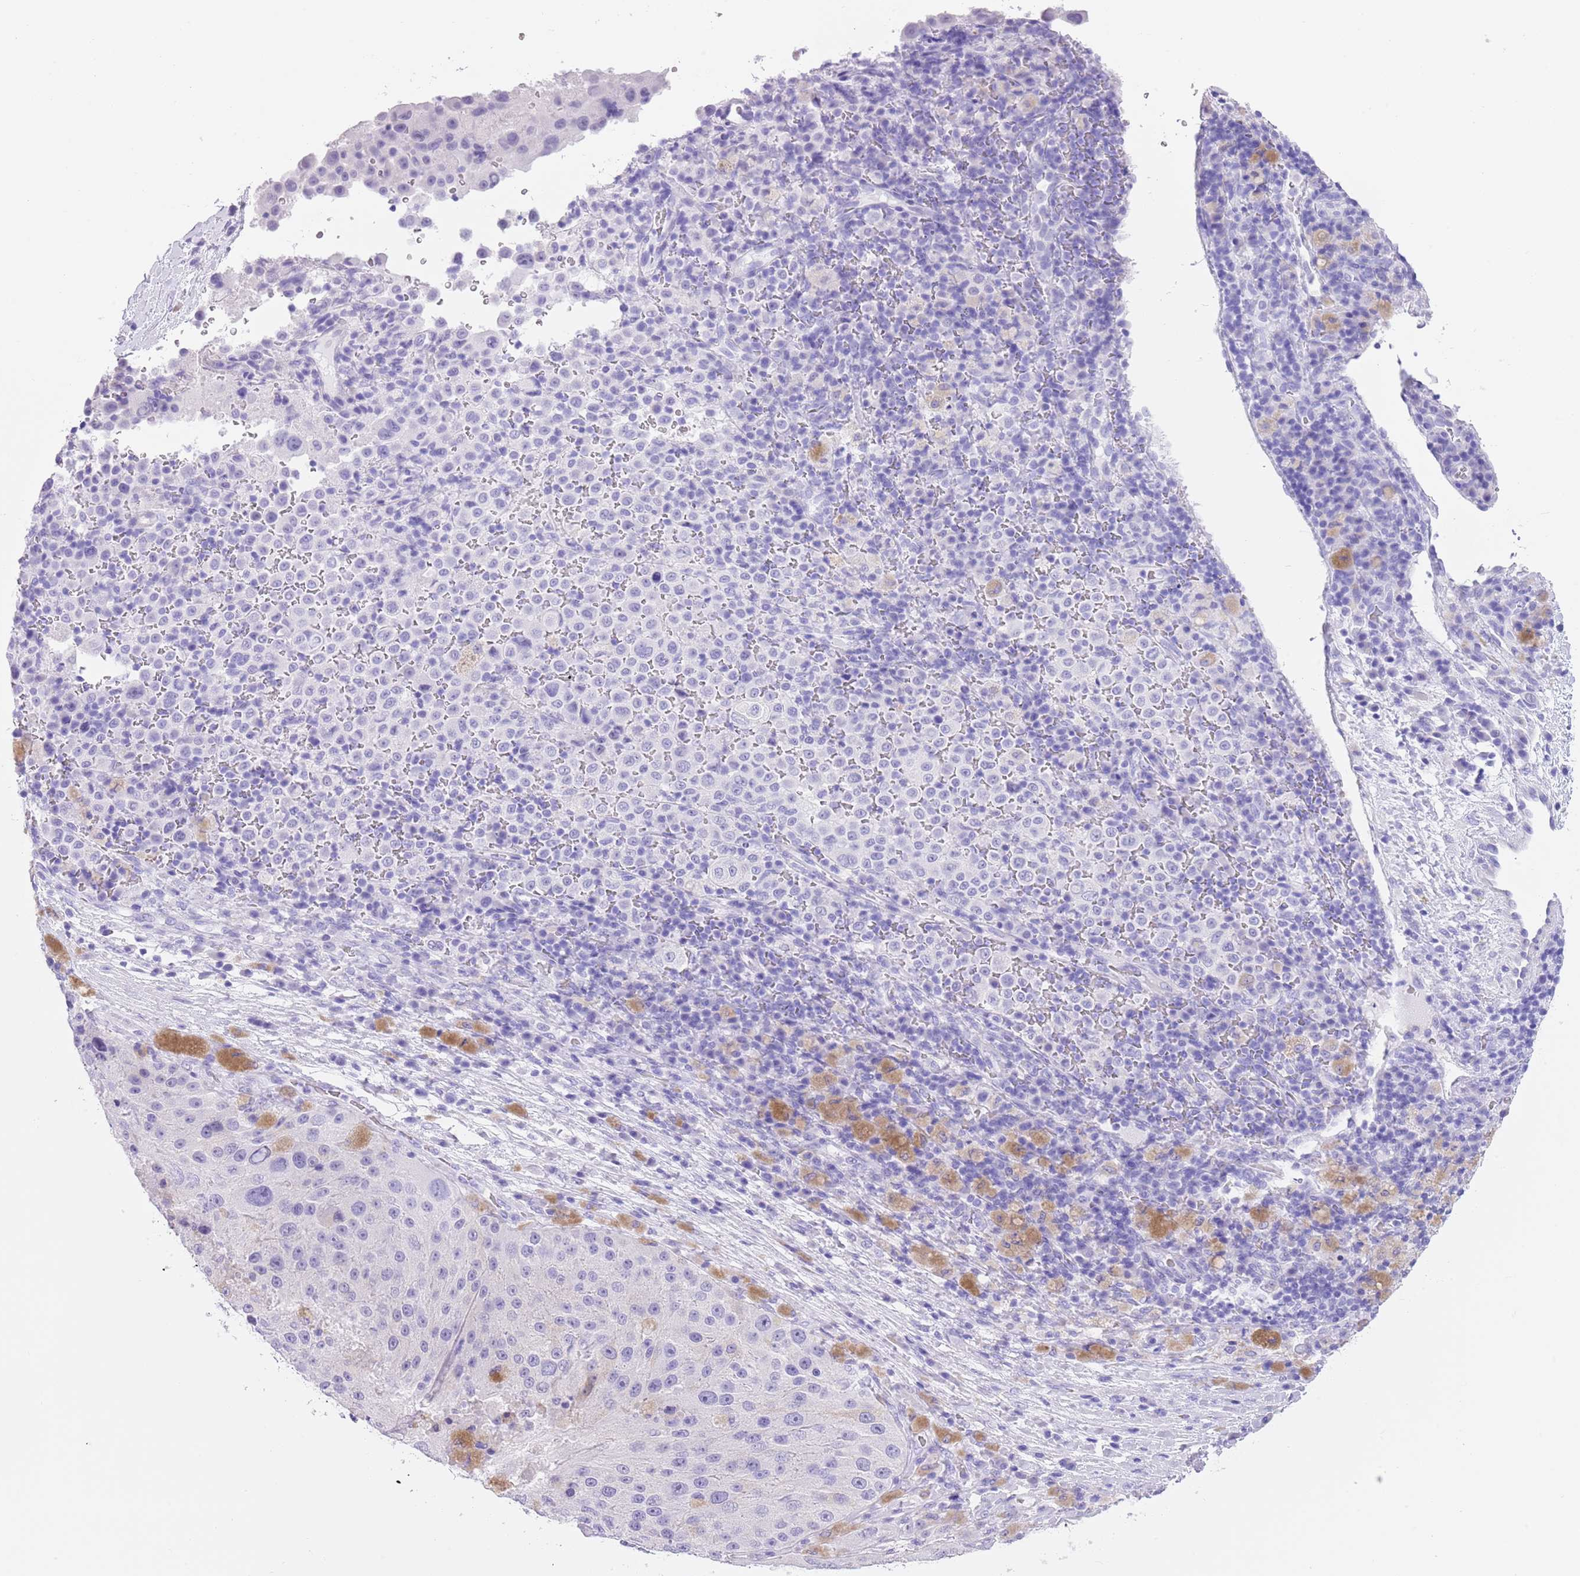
{"staining": {"intensity": "negative", "quantity": "none", "location": "none"}, "tissue": "melanoma", "cell_type": "Tumor cells", "image_type": "cancer", "snomed": [{"axis": "morphology", "description": "Malignant melanoma, Metastatic site"}, {"axis": "topography", "description": "Lymph node"}], "caption": "Human malignant melanoma (metastatic site) stained for a protein using immunohistochemistry (IHC) exhibits no staining in tumor cells.", "gene": "TMEM185B", "patient": {"sex": "male", "age": 62}}